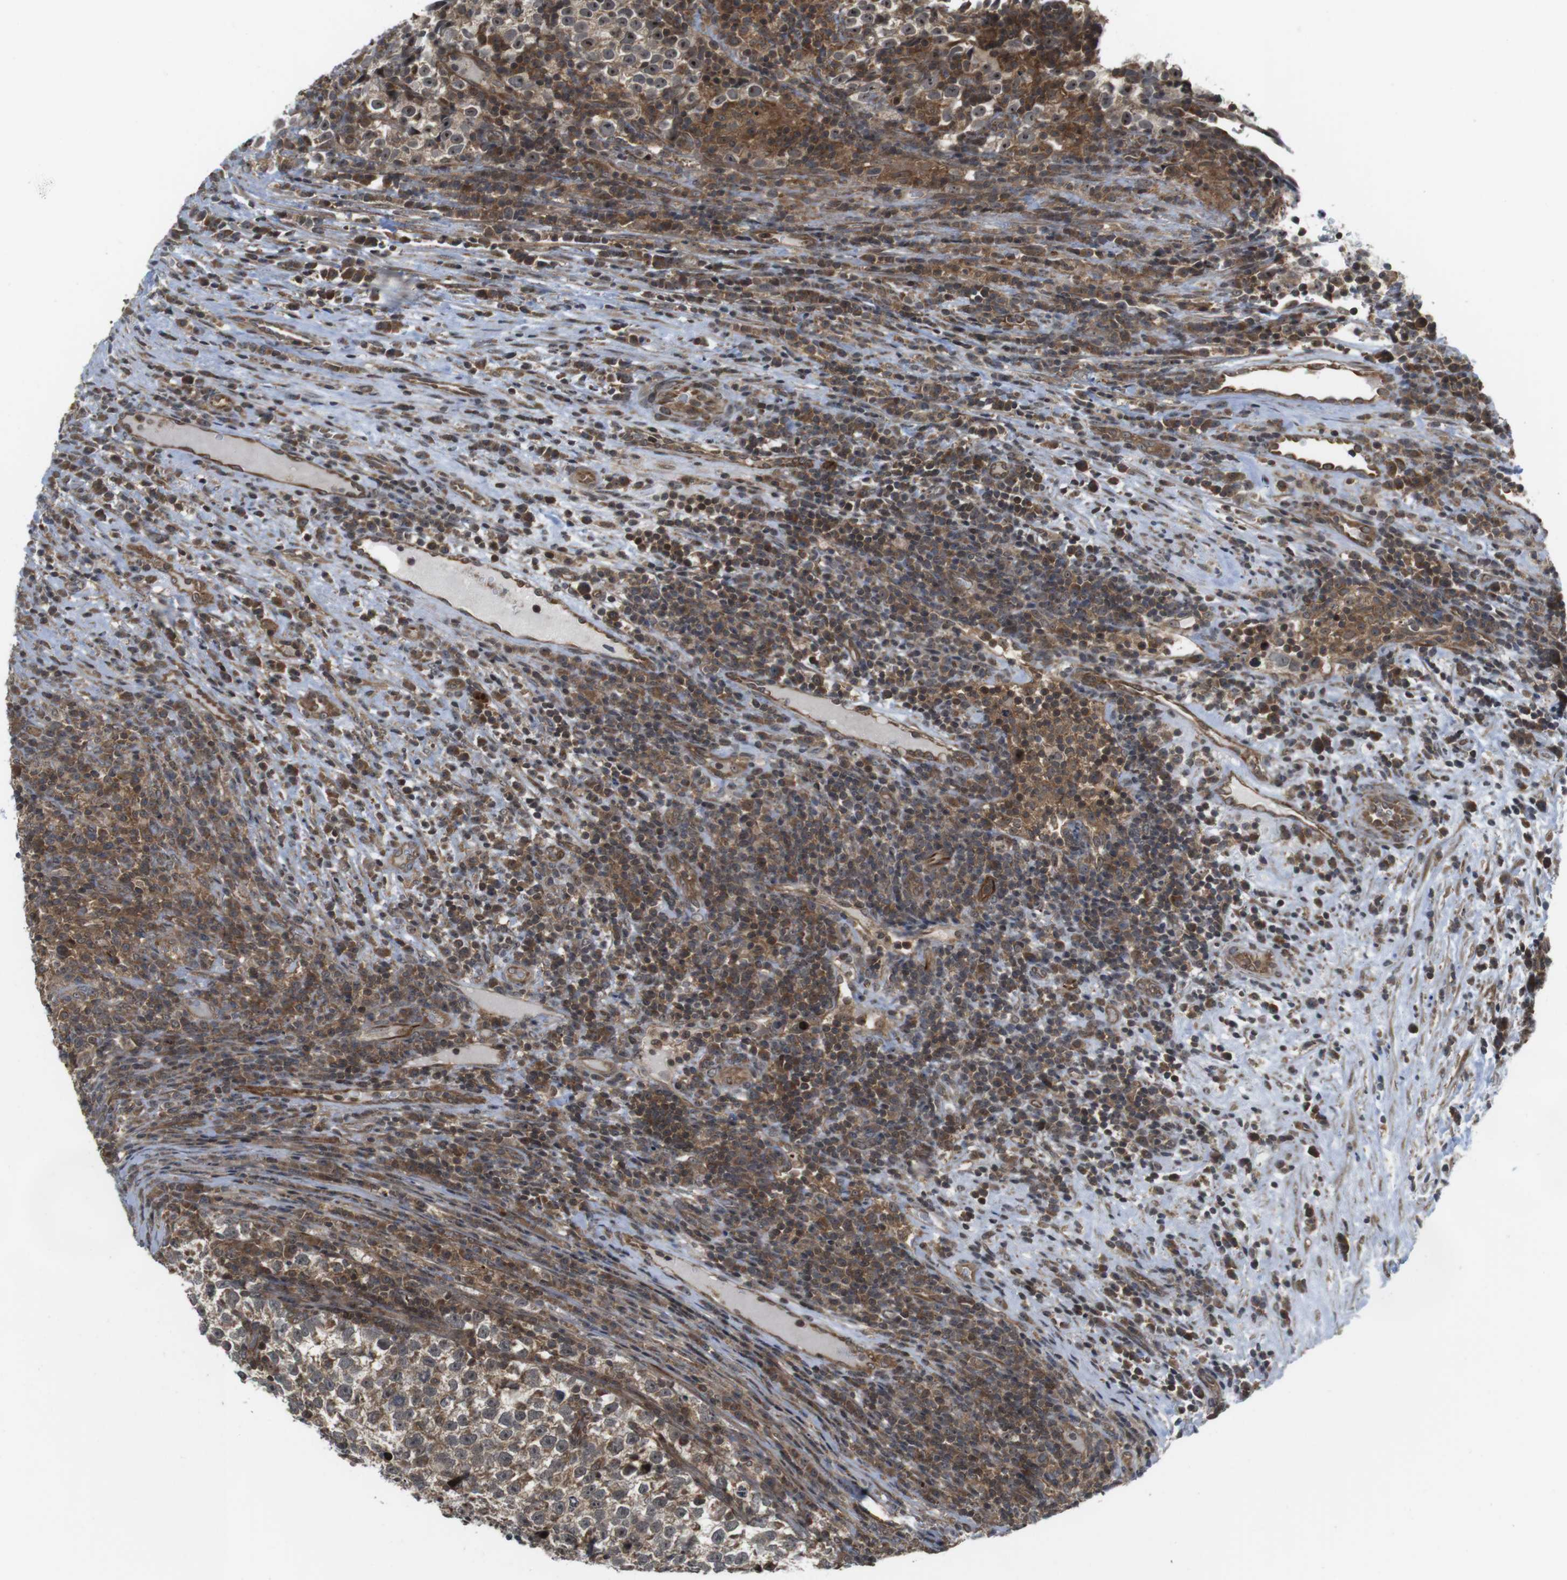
{"staining": {"intensity": "weak", "quantity": ">75%", "location": "cytoplasmic/membranous,nuclear"}, "tissue": "testis cancer", "cell_type": "Tumor cells", "image_type": "cancer", "snomed": [{"axis": "morphology", "description": "Normal tissue, NOS"}, {"axis": "morphology", "description": "Seminoma, NOS"}, {"axis": "topography", "description": "Testis"}], "caption": "Brown immunohistochemical staining in testis cancer displays weak cytoplasmic/membranous and nuclear staining in about >75% of tumor cells.", "gene": "CC2D1A", "patient": {"sex": "male", "age": 43}}